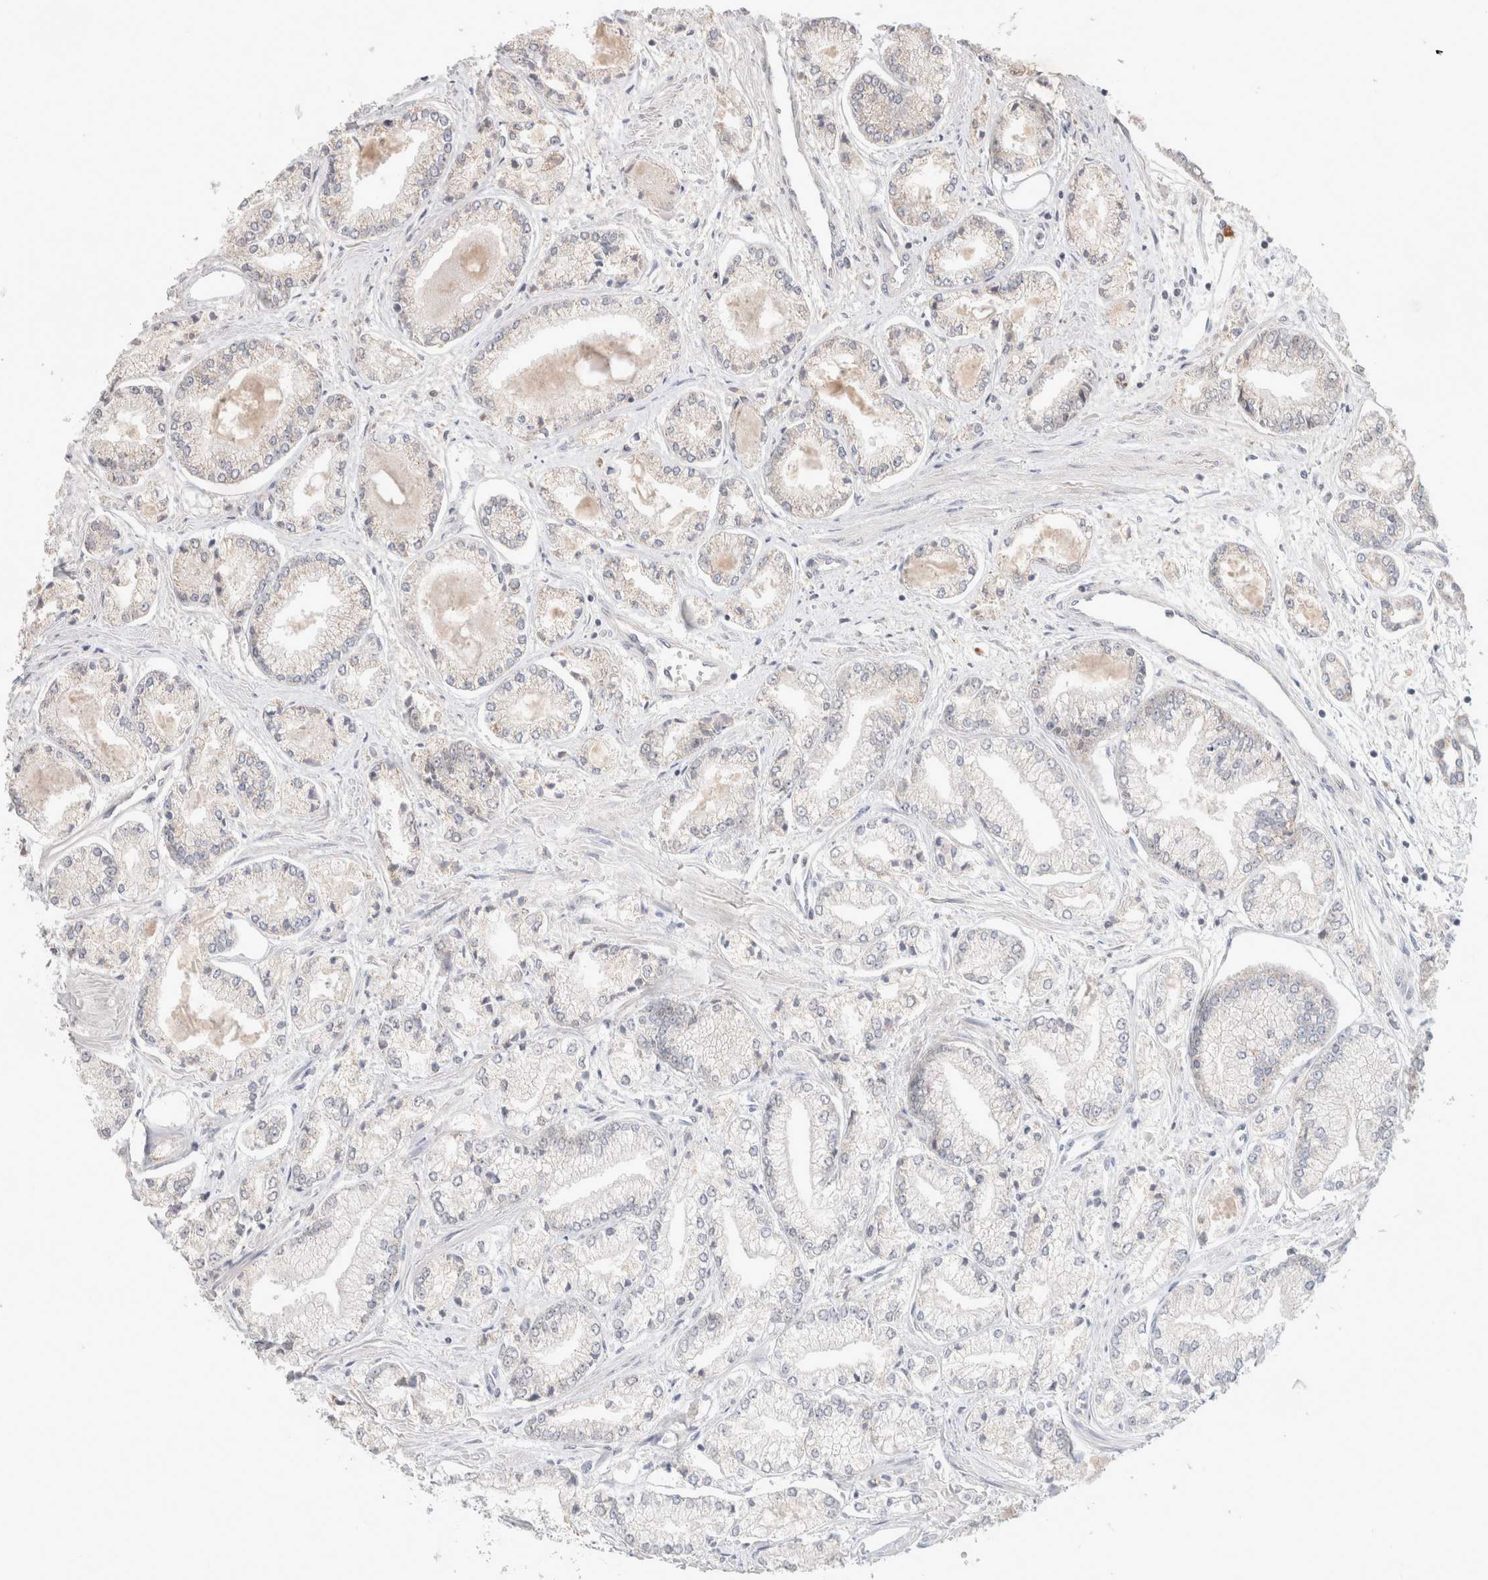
{"staining": {"intensity": "weak", "quantity": "<25%", "location": "cytoplasmic/membranous"}, "tissue": "prostate cancer", "cell_type": "Tumor cells", "image_type": "cancer", "snomed": [{"axis": "morphology", "description": "Adenocarcinoma, Low grade"}, {"axis": "topography", "description": "Prostate"}], "caption": "DAB immunohistochemical staining of prostate cancer shows no significant staining in tumor cells.", "gene": "SYDE2", "patient": {"sex": "male", "age": 52}}